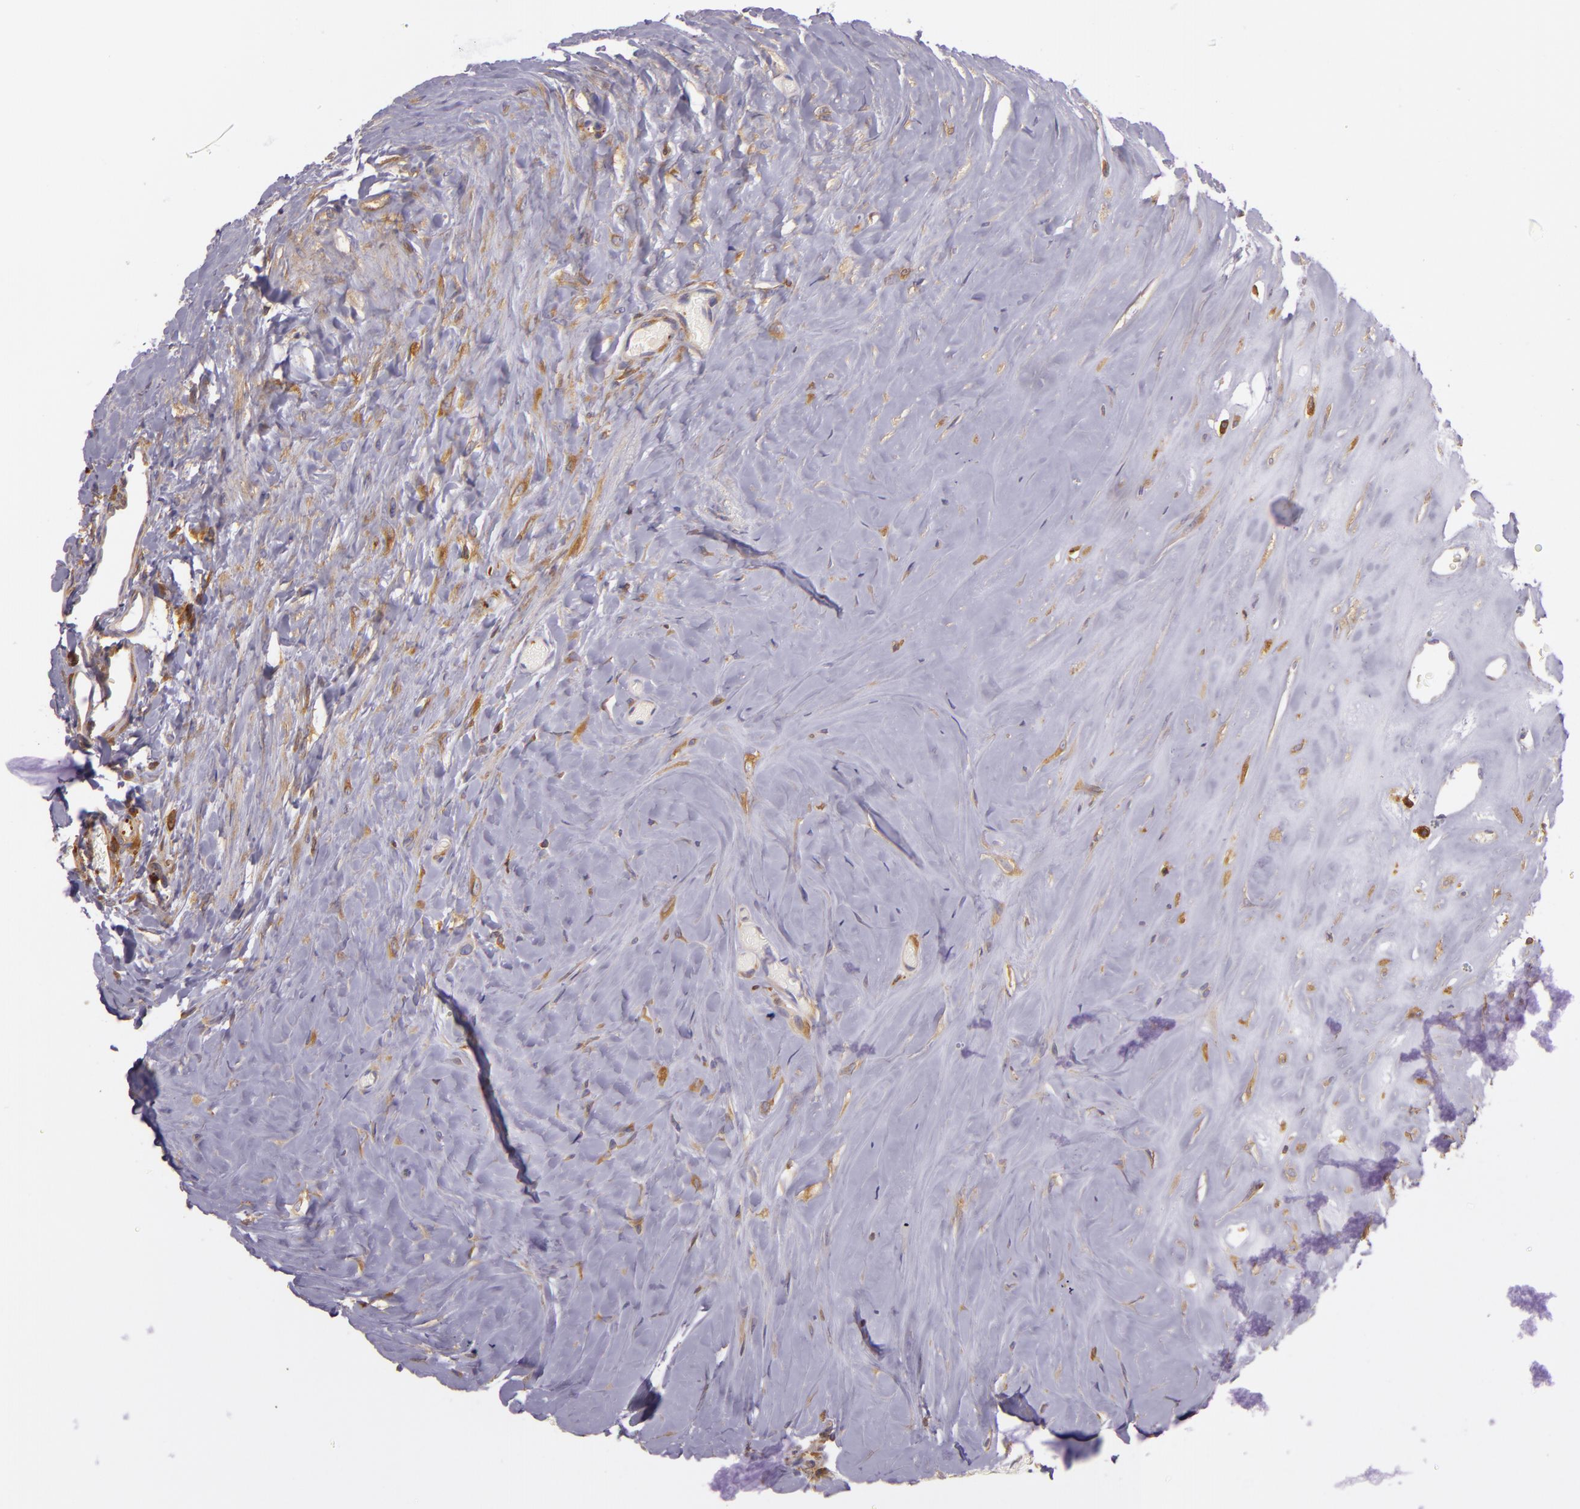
{"staining": {"intensity": "moderate", "quantity": ">75%", "location": "cytoplasmic/membranous"}, "tissue": "carcinoid", "cell_type": "Tumor cells", "image_type": "cancer", "snomed": [{"axis": "morphology", "description": "Carcinoid, malignant, NOS"}, {"axis": "topography", "description": "Small intestine"}], "caption": "Carcinoid stained for a protein (brown) displays moderate cytoplasmic/membranous positive staining in approximately >75% of tumor cells.", "gene": "TLN1", "patient": {"sex": "male", "age": 60}}